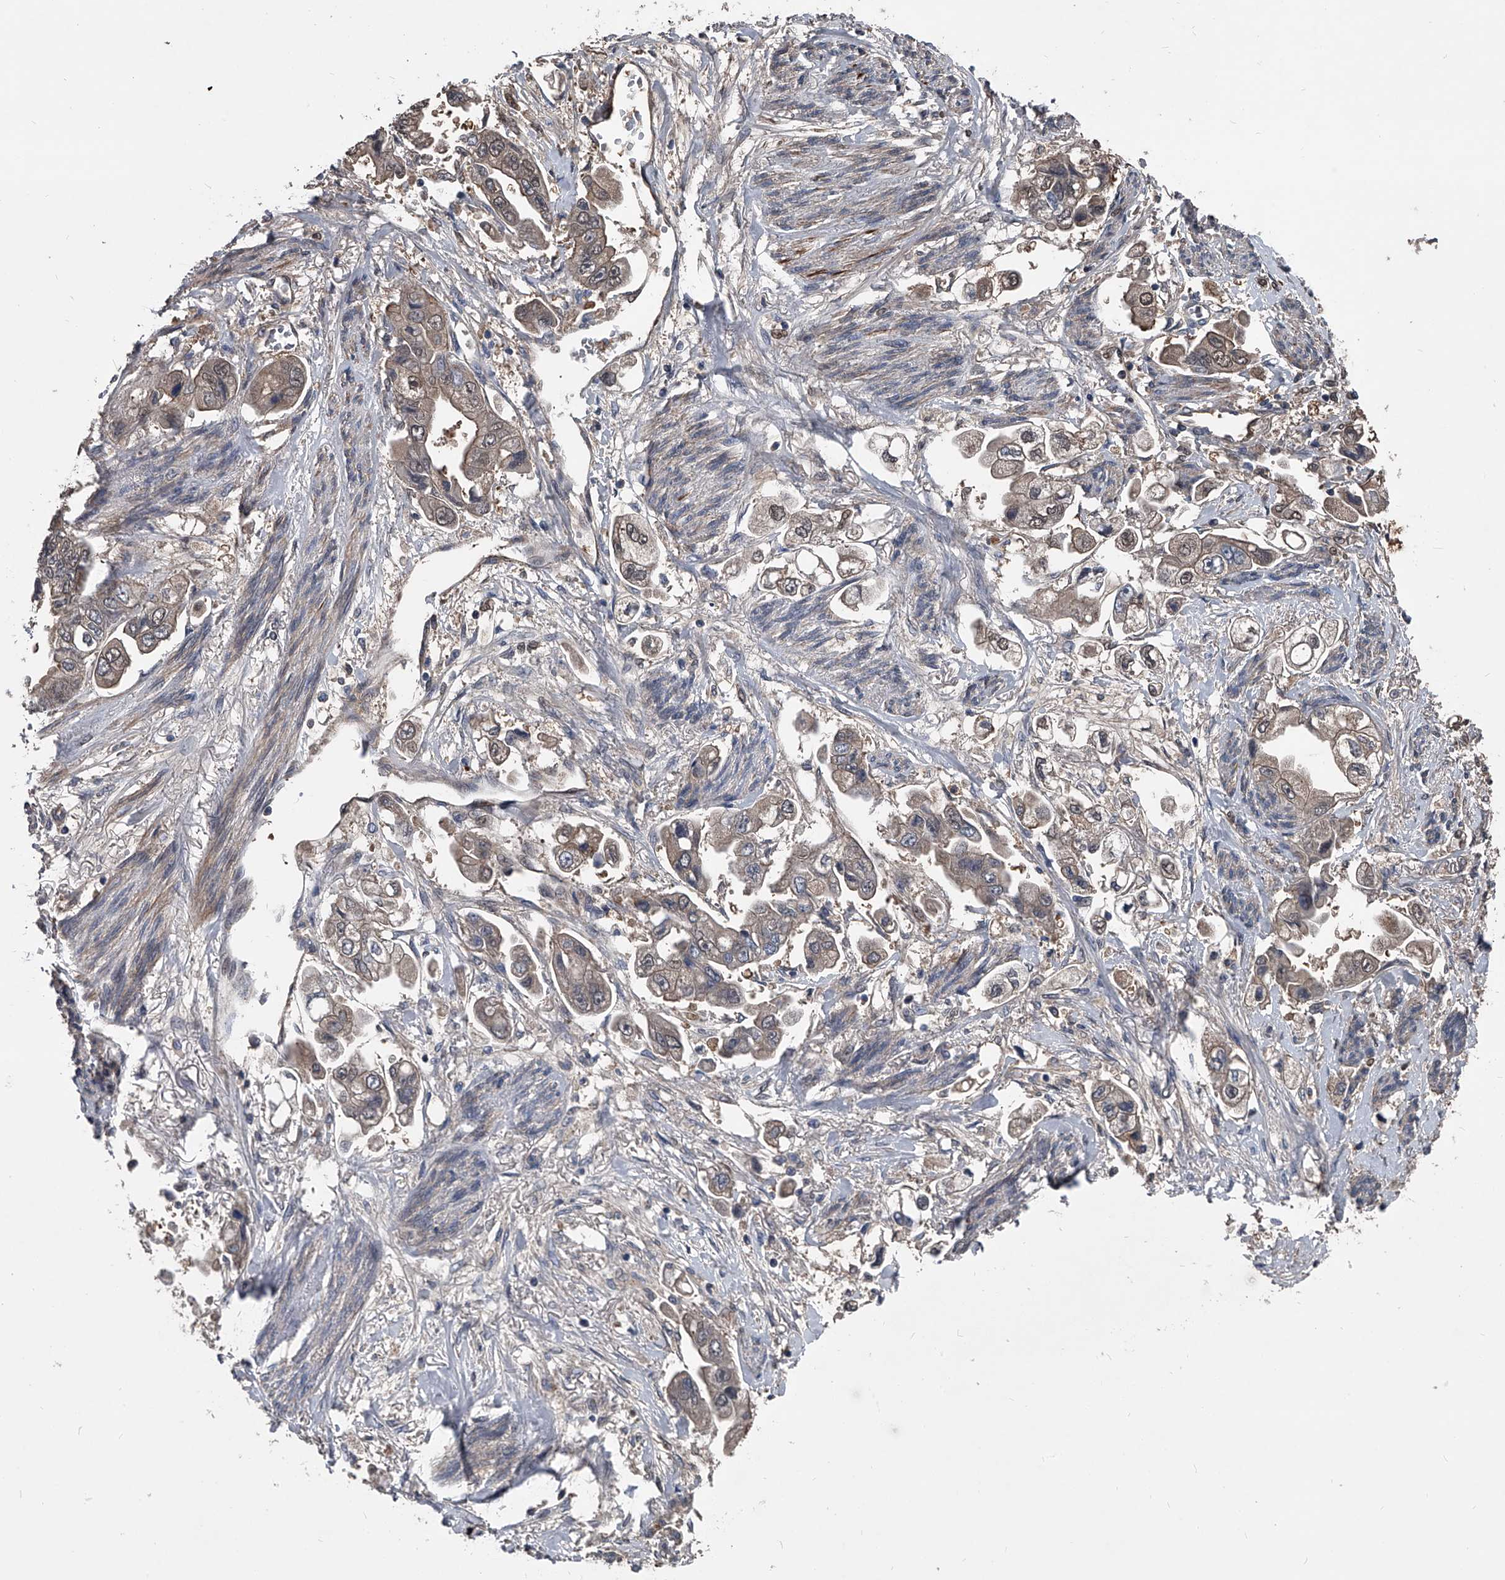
{"staining": {"intensity": "weak", "quantity": "25%-75%", "location": "cytoplasmic/membranous"}, "tissue": "stomach cancer", "cell_type": "Tumor cells", "image_type": "cancer", "snomed": [{"axis": "morphology", "description": "Adenocarcinoma, NOS"}, {"axis": "topography", "description": "Stomach"}], "caption": "IHC histopathology image of human adenocarcinoma (stomach) stained for a protein (brown), which reveals low levels of weak cytoplasmic/membranous staining in approximately 25%-75% of tumor cells.", "gene": "KIF13A", "patient": {"sex": "male", "age": 62}}